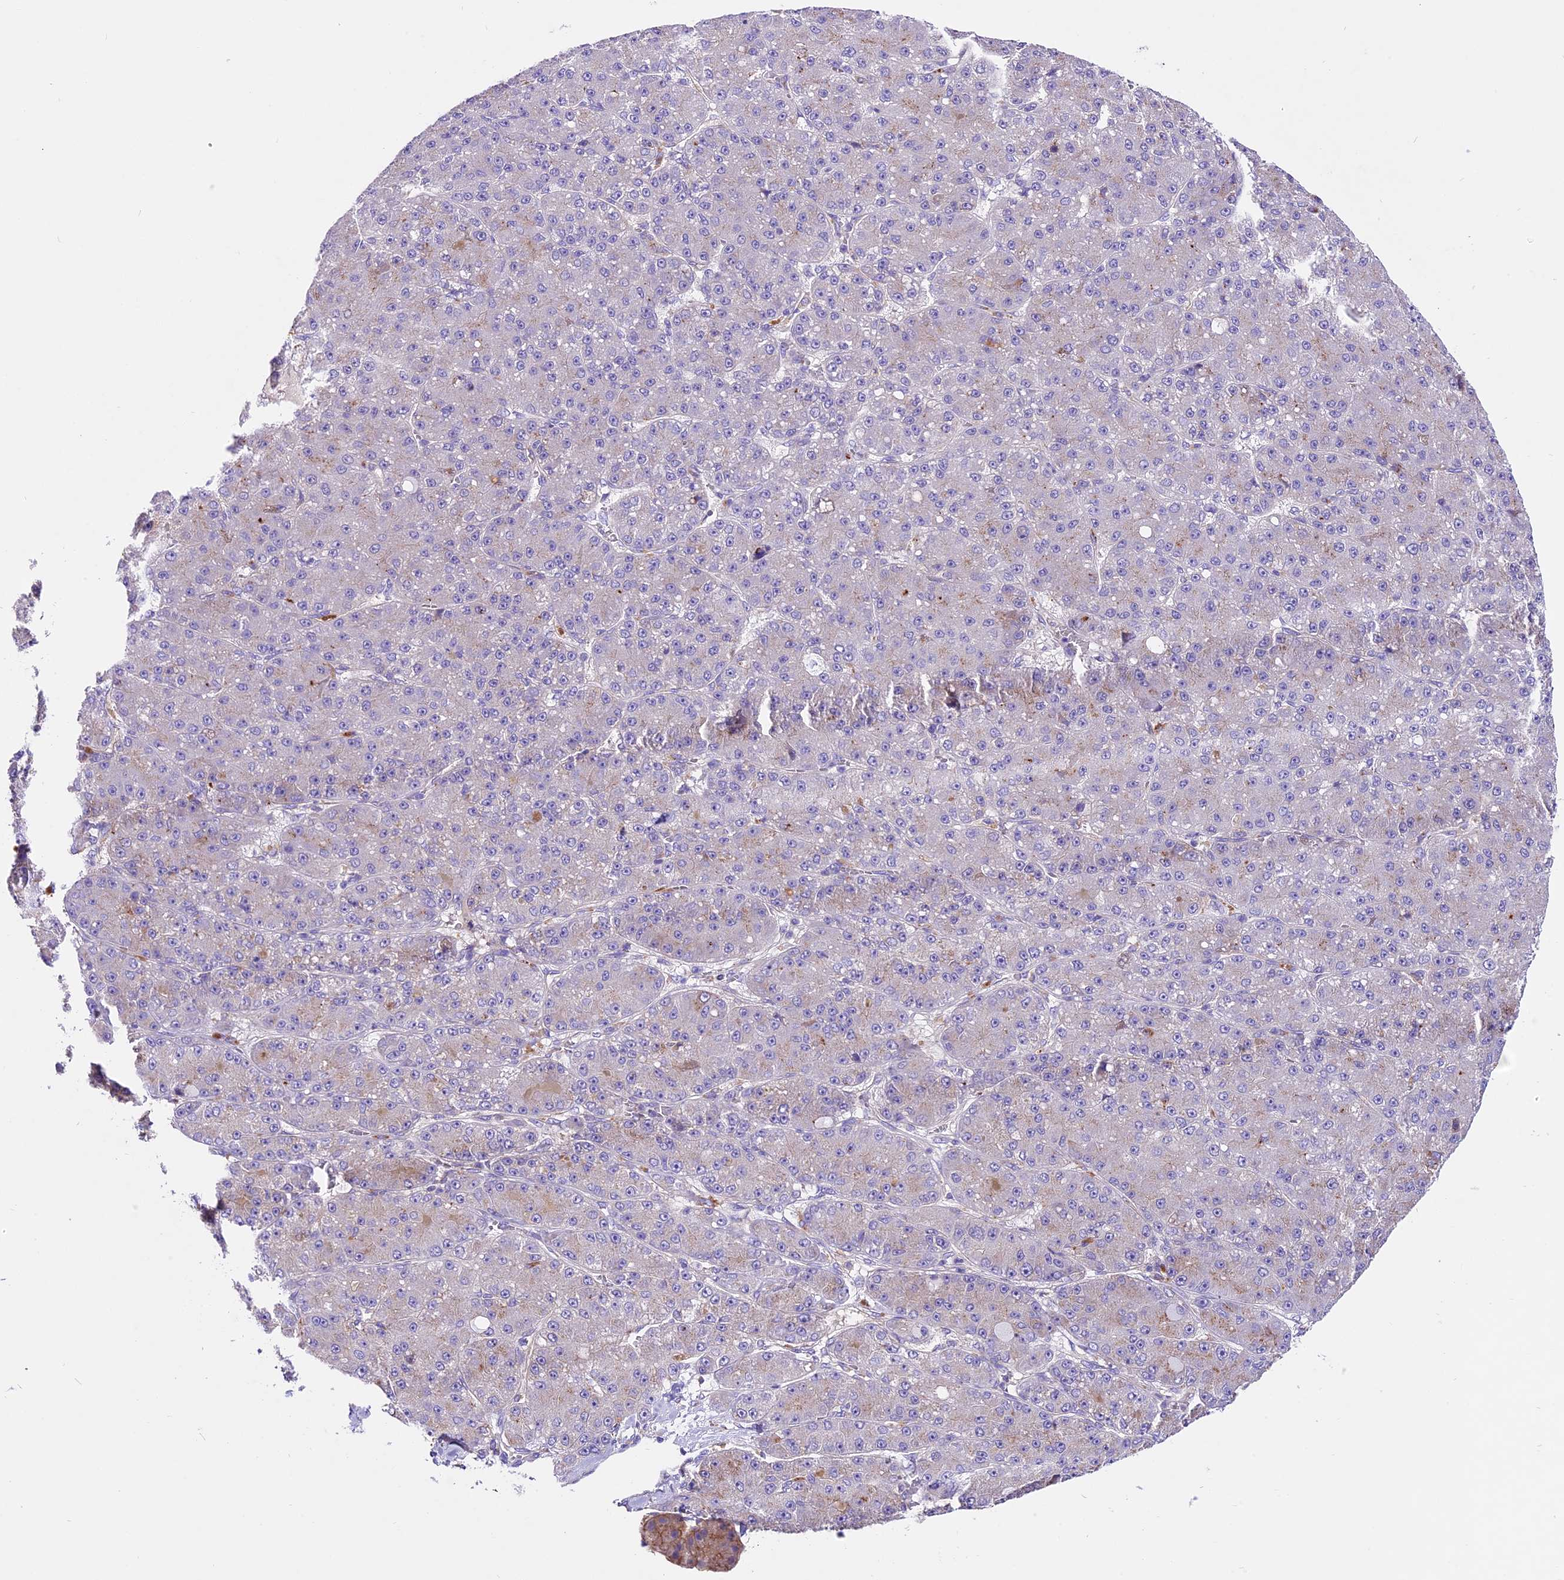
{"staining": {"intensity": "negative", "quantity": "none", "location": "none"}, "tissue": "liver cancer", "cell_type": "Tumor cells", "image_type": "cancer", "snomed": [{"axis": "morphology", "description": "Carcinoma, Hepatocellular, NOS"}, {"axis": "topography", "description": "Liver"}], "caption": "Liver hepatocellular carcinoma was stained to show a protein in brown. There is no significant staining in tumor cells.", "gene": "PEMT", "patient": {"sex": "male", "age": 67}}